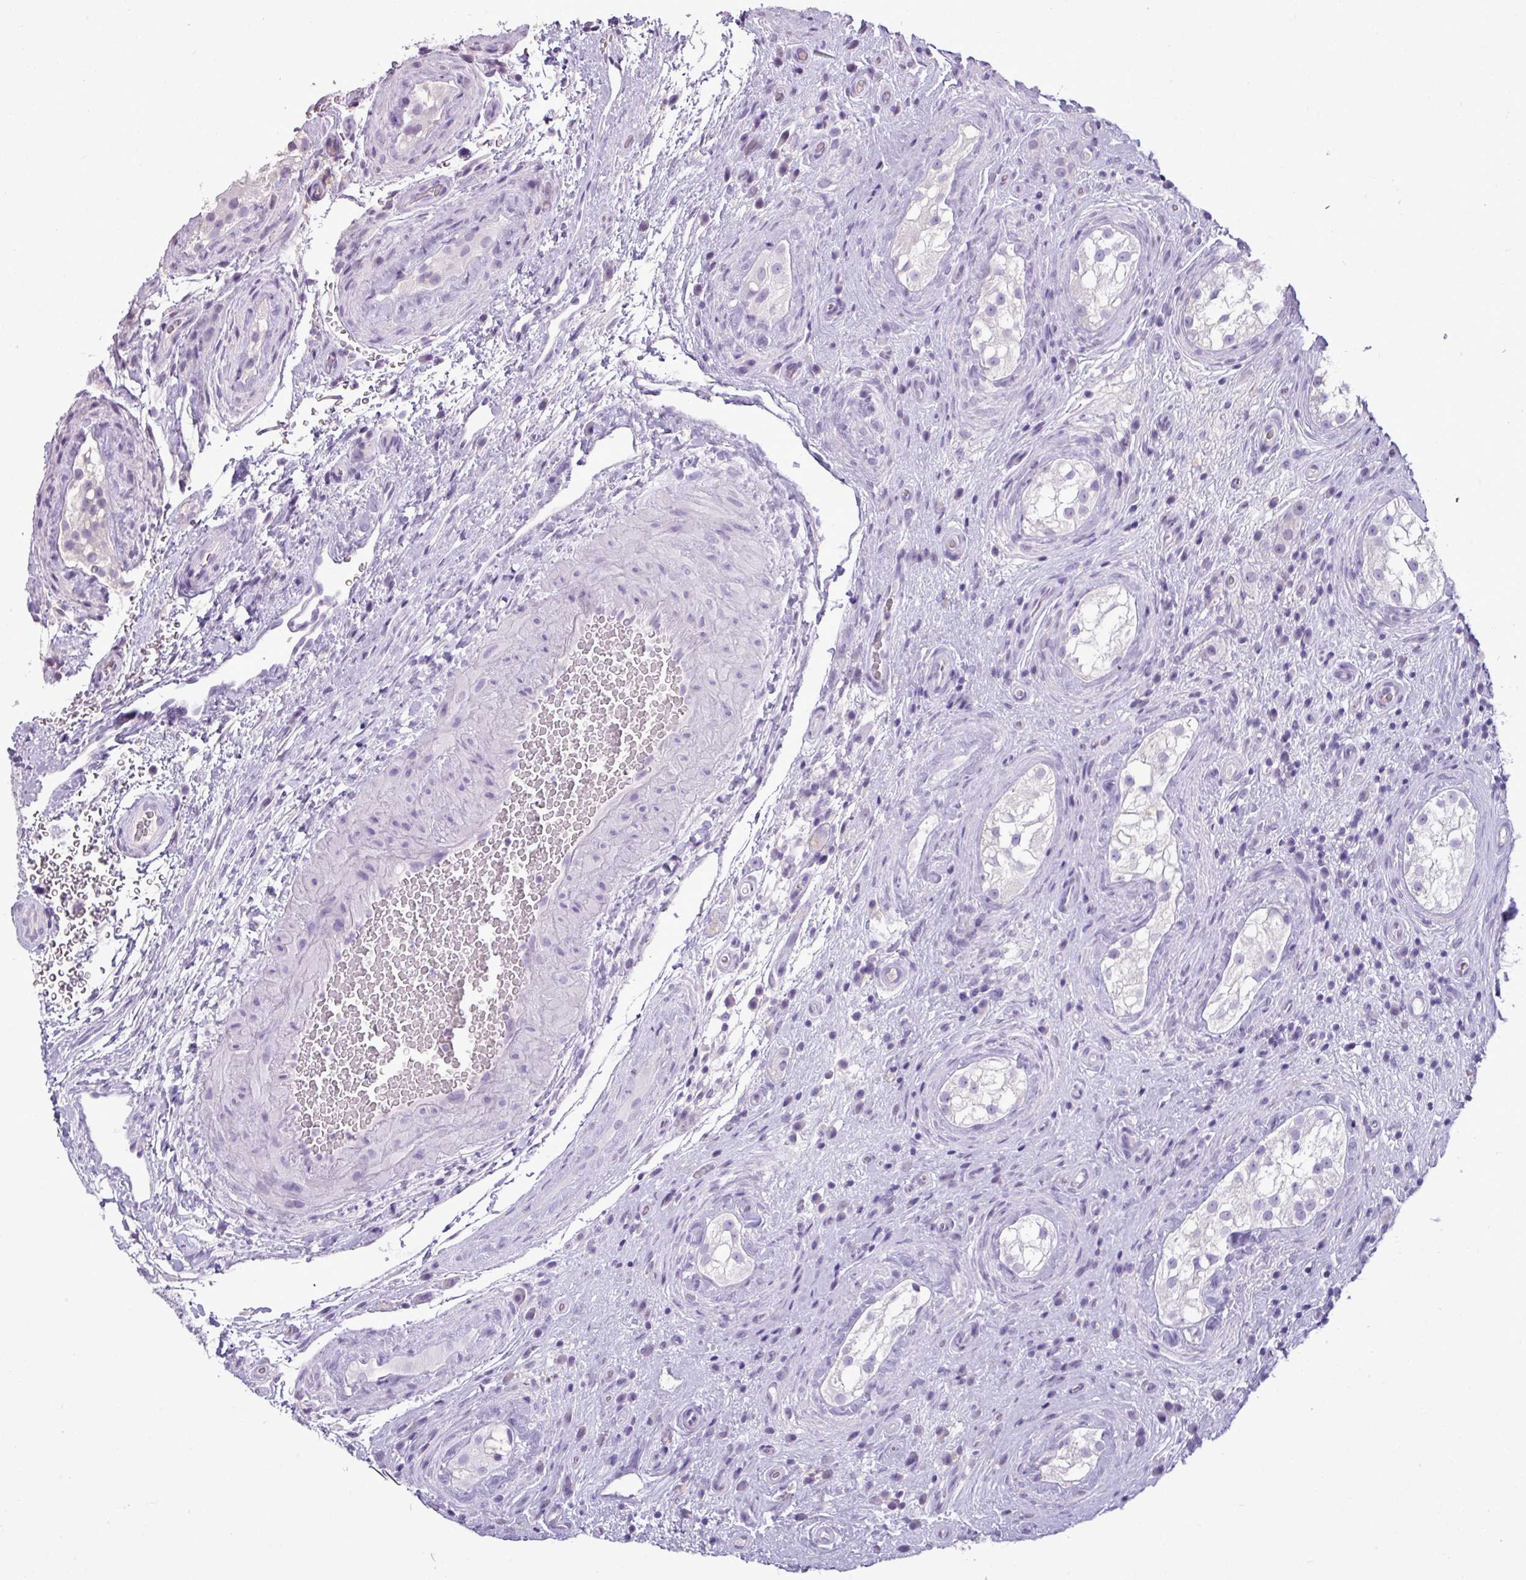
{"staining": {"intensity": "negative", "quantity": "none", "location": "none"}, "tissue": "testis cancer", "cell_type": "Tumor cells", "image_type": "cancer", "snomed": [{"axis": "morphology", "description": "Seminoma, NOS"}, {"axis": "morphology", "description": "Carcinoma, Embryonal, NOS"}, {"axis": "topography", "description": "Testis"}], "caption": "IHC image of human testis cancer stained for a protein (brown), which reveals no expression in tumor cells.", "gene": "TMEM91", "patient": {"sex": "male", "age": 41}}